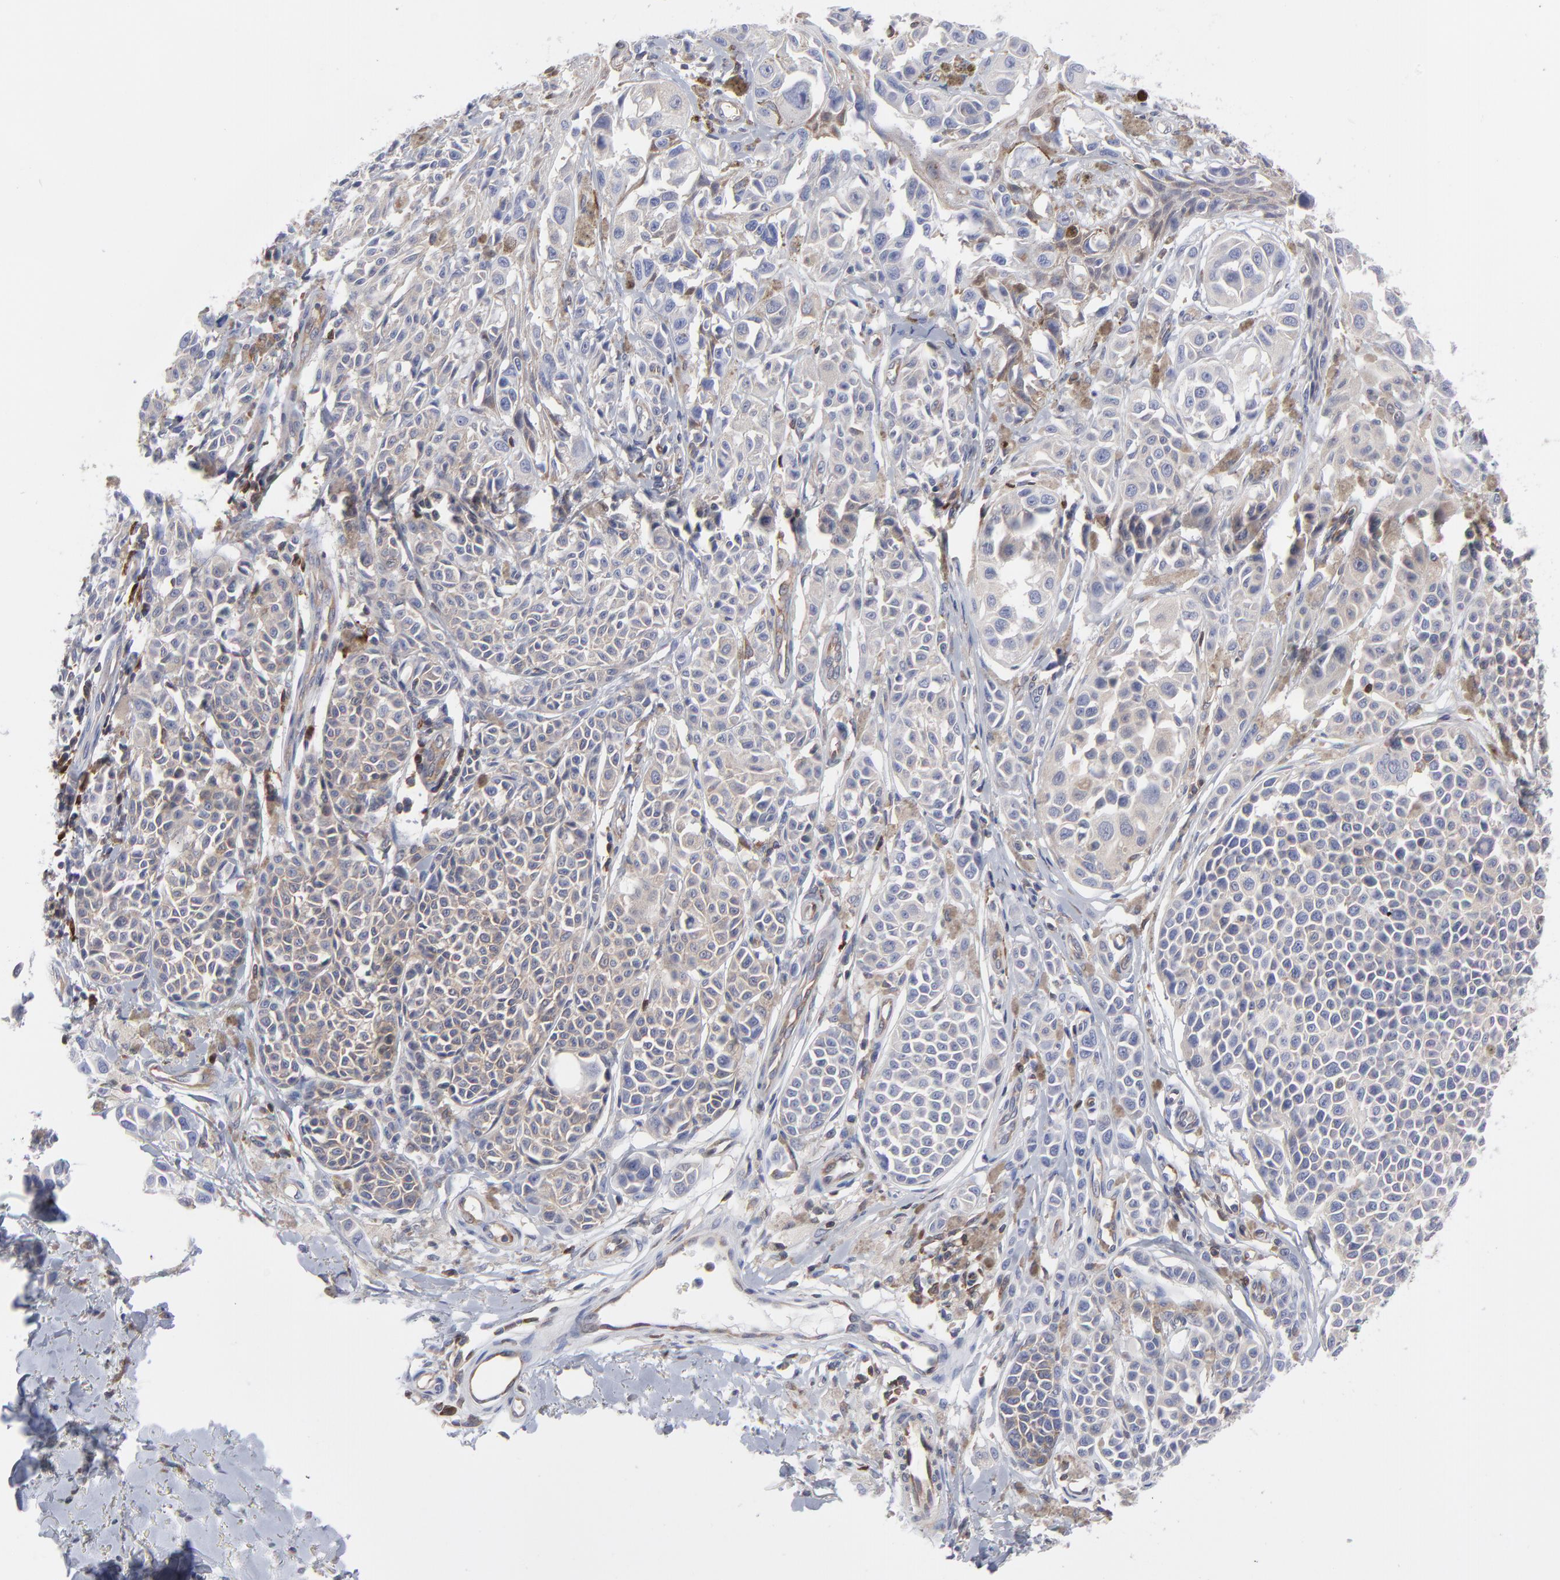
{"staining": {"intensity": "weak", "quantity": "<25%", "location": "cytoplasmic/membranous"}, "tissue": "melanoma", "cell_type": "Tumor cells", "image_type": "cancer", "snomed": [{"axis": "morphology", "description": "Malignant melanoma, NOS"}, {"axis": "topography", "description": "Skin"}], "caption": "This is a micrograph of immunohistochemistry staining of melanoma, which shows no expression in tumor cells. Brightfield microscopy of IHC stained with DAB (brown) and hematoxylin (blue), captured at high magnification.", "gene": "NFKBIA", "patient": {"sex": "female", "age": 38}}